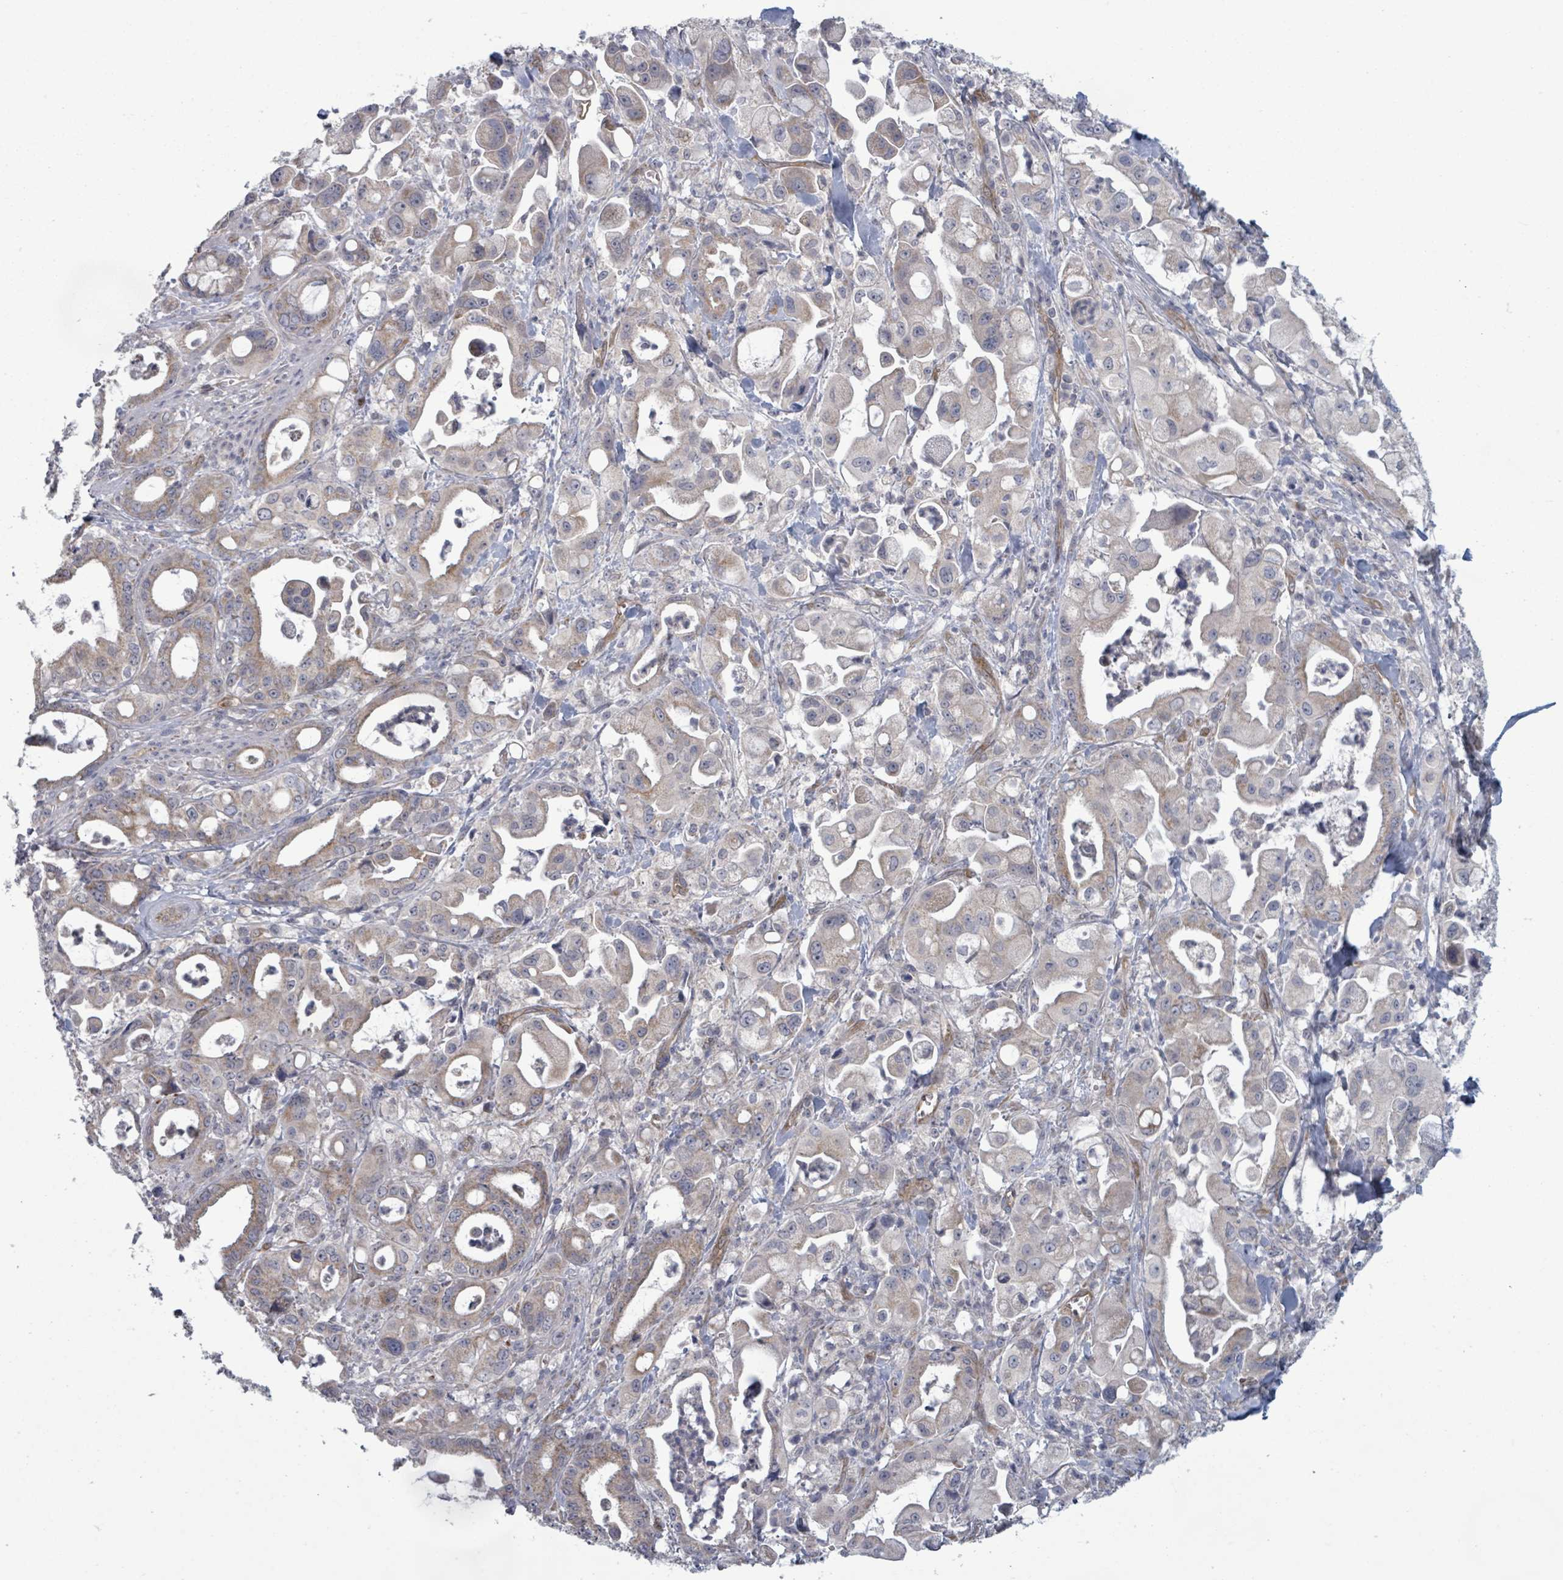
{"staining": {"intensity": "weak", "quantity": "25%-75%", "location": "cytoplasmic/membranous"}, "tissue": "pancreatic cancer", "cell_type": "Tumor cells", "image_type": "cancer", "snomed": [{"axis": "morphology", "description": "Adenocarcinoma, NOS"}, {"axis": "topography", "description": "Pancreas"}], "caption": "The photomicrograph shows staining of pancreatic cancer (adenocarcinoma), revealing weak cytoplasmic/membranous protein staining (brown color) within tumor cells.", "gene": "FKBP1A", "patient": {"sex": "male", "age": 68}}